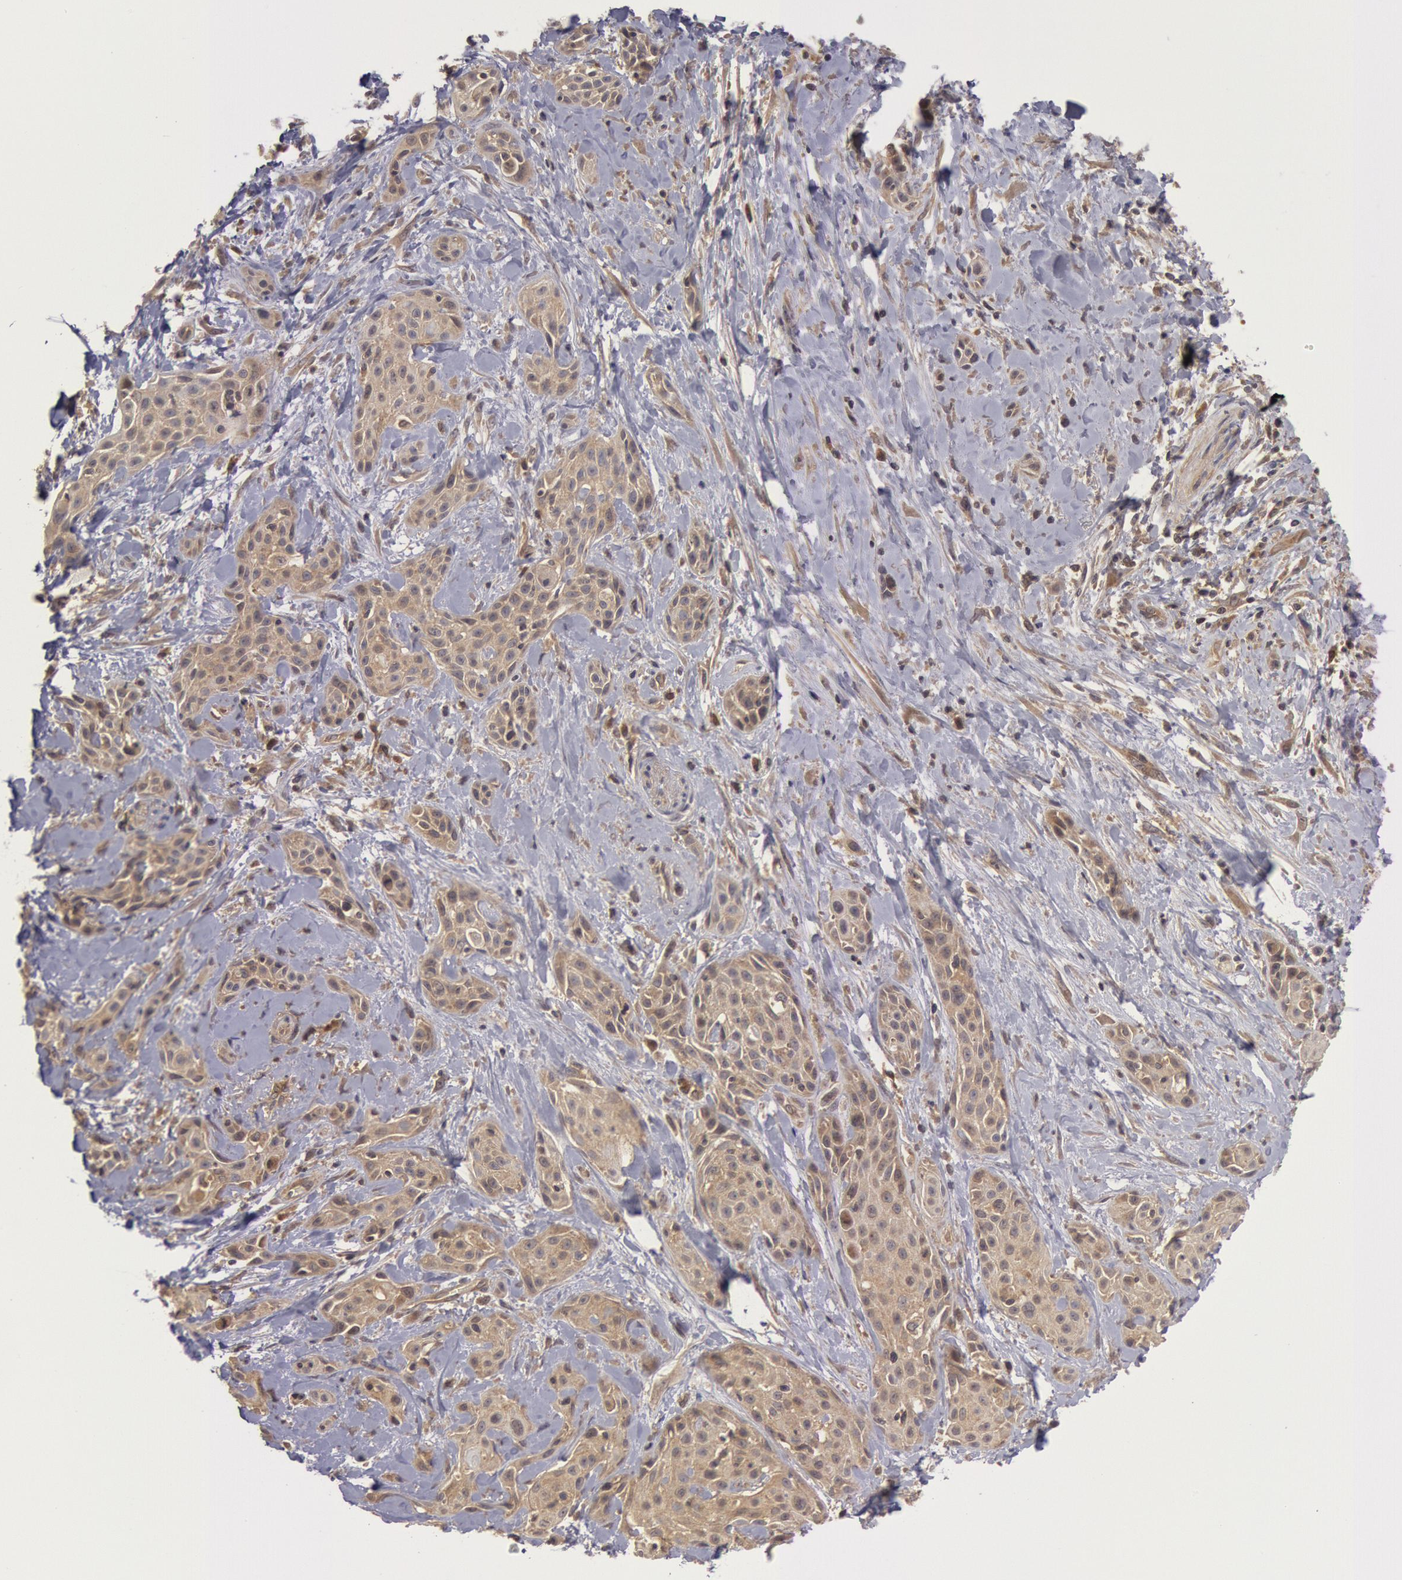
{"staining": {"intensity": "moderate", "quantity": ">75%", "location": "cytoplasmic/membranous"}, "tissue": "skin cancer", "cell_type": "Tumor cells", "image_type": "cancer", "snomed": [{"axis": "morphology", "description": "Squamous cell carcinoma, NOS"}, {"axis": "topography", "description": "Skin"}, {"axis": "topography", "description": "Anal"}], "caption": "Moderate cytoplasmic/membranous expression is appreciated in about >75% of tumor cells in skin cancer. (Brightfield microscopy of DAB IHC at high magnification).", "gene": "BRAF", "patient": {"sex": "male", "age": 64}}